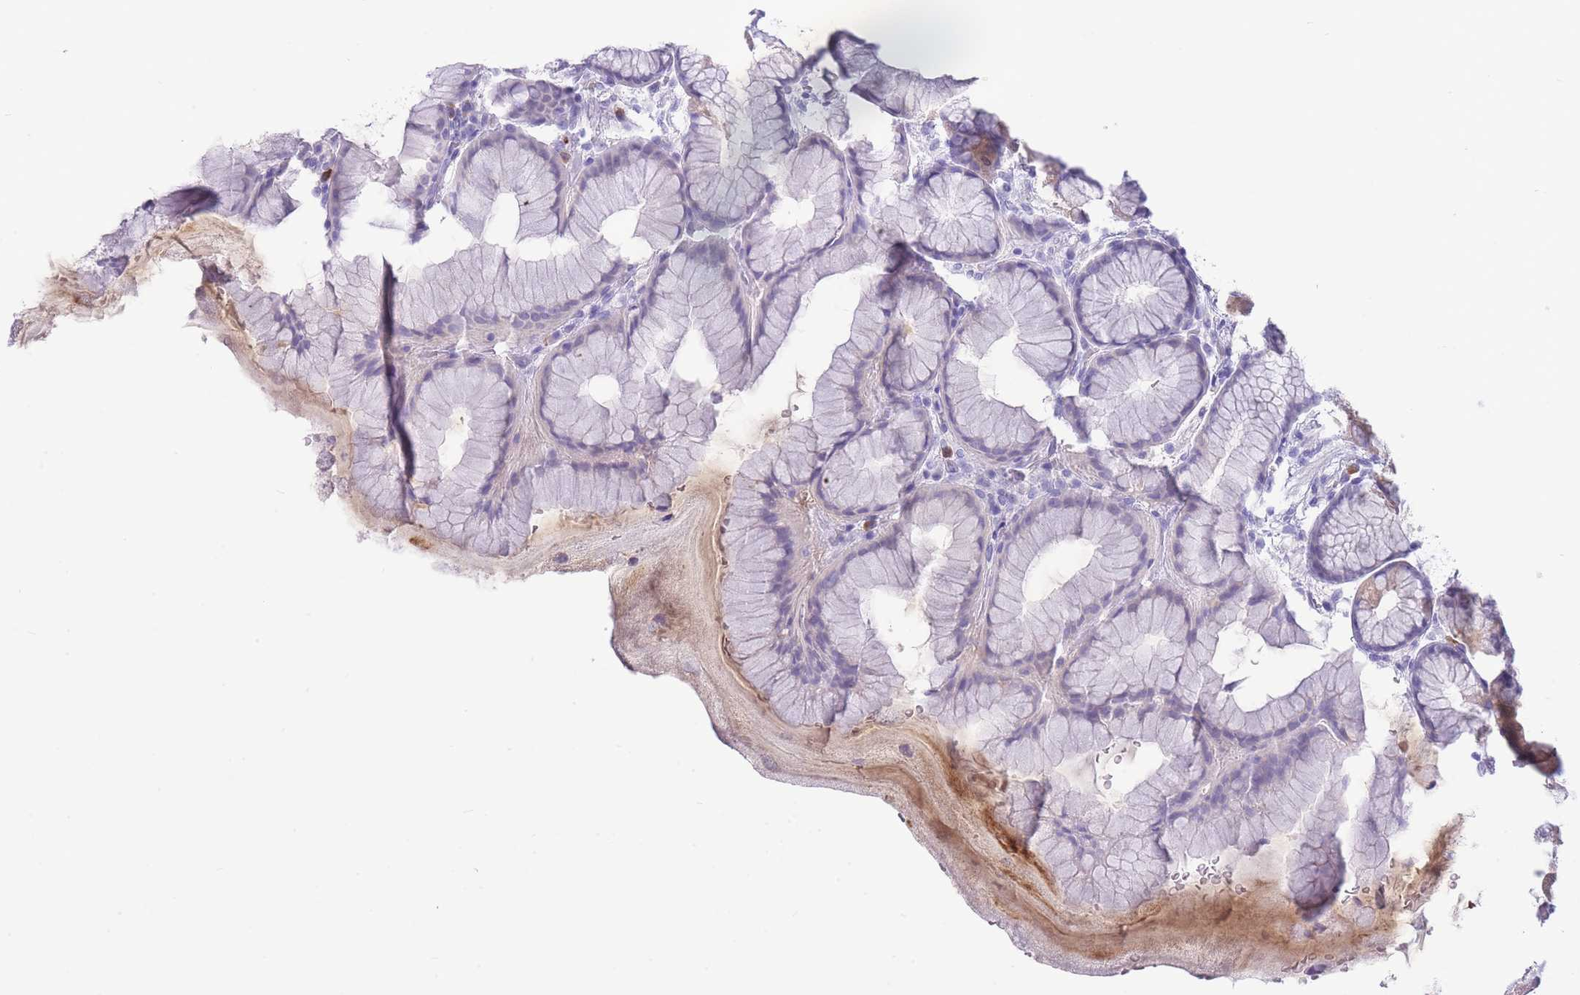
{"staining": {"intensity": "moderate", "quantity": "25%-75%", "location": "cytoplasmic/membranous"}, "tissue": "stomach", "cell_type": "Glandular cells", "image_type": "normal", "snomed": [{"axis": "morphology", "description": "Normal tissue, NOS"}, {"axis": "topography", "description": "Stomach"}], "caption": "Moderate cytoplasmic/membranous protein positivity is identified in about 25%-75% of glandular cells in stomach.", "gene": "ASAP3", "patient": {"sex": "male", "age": 57}}